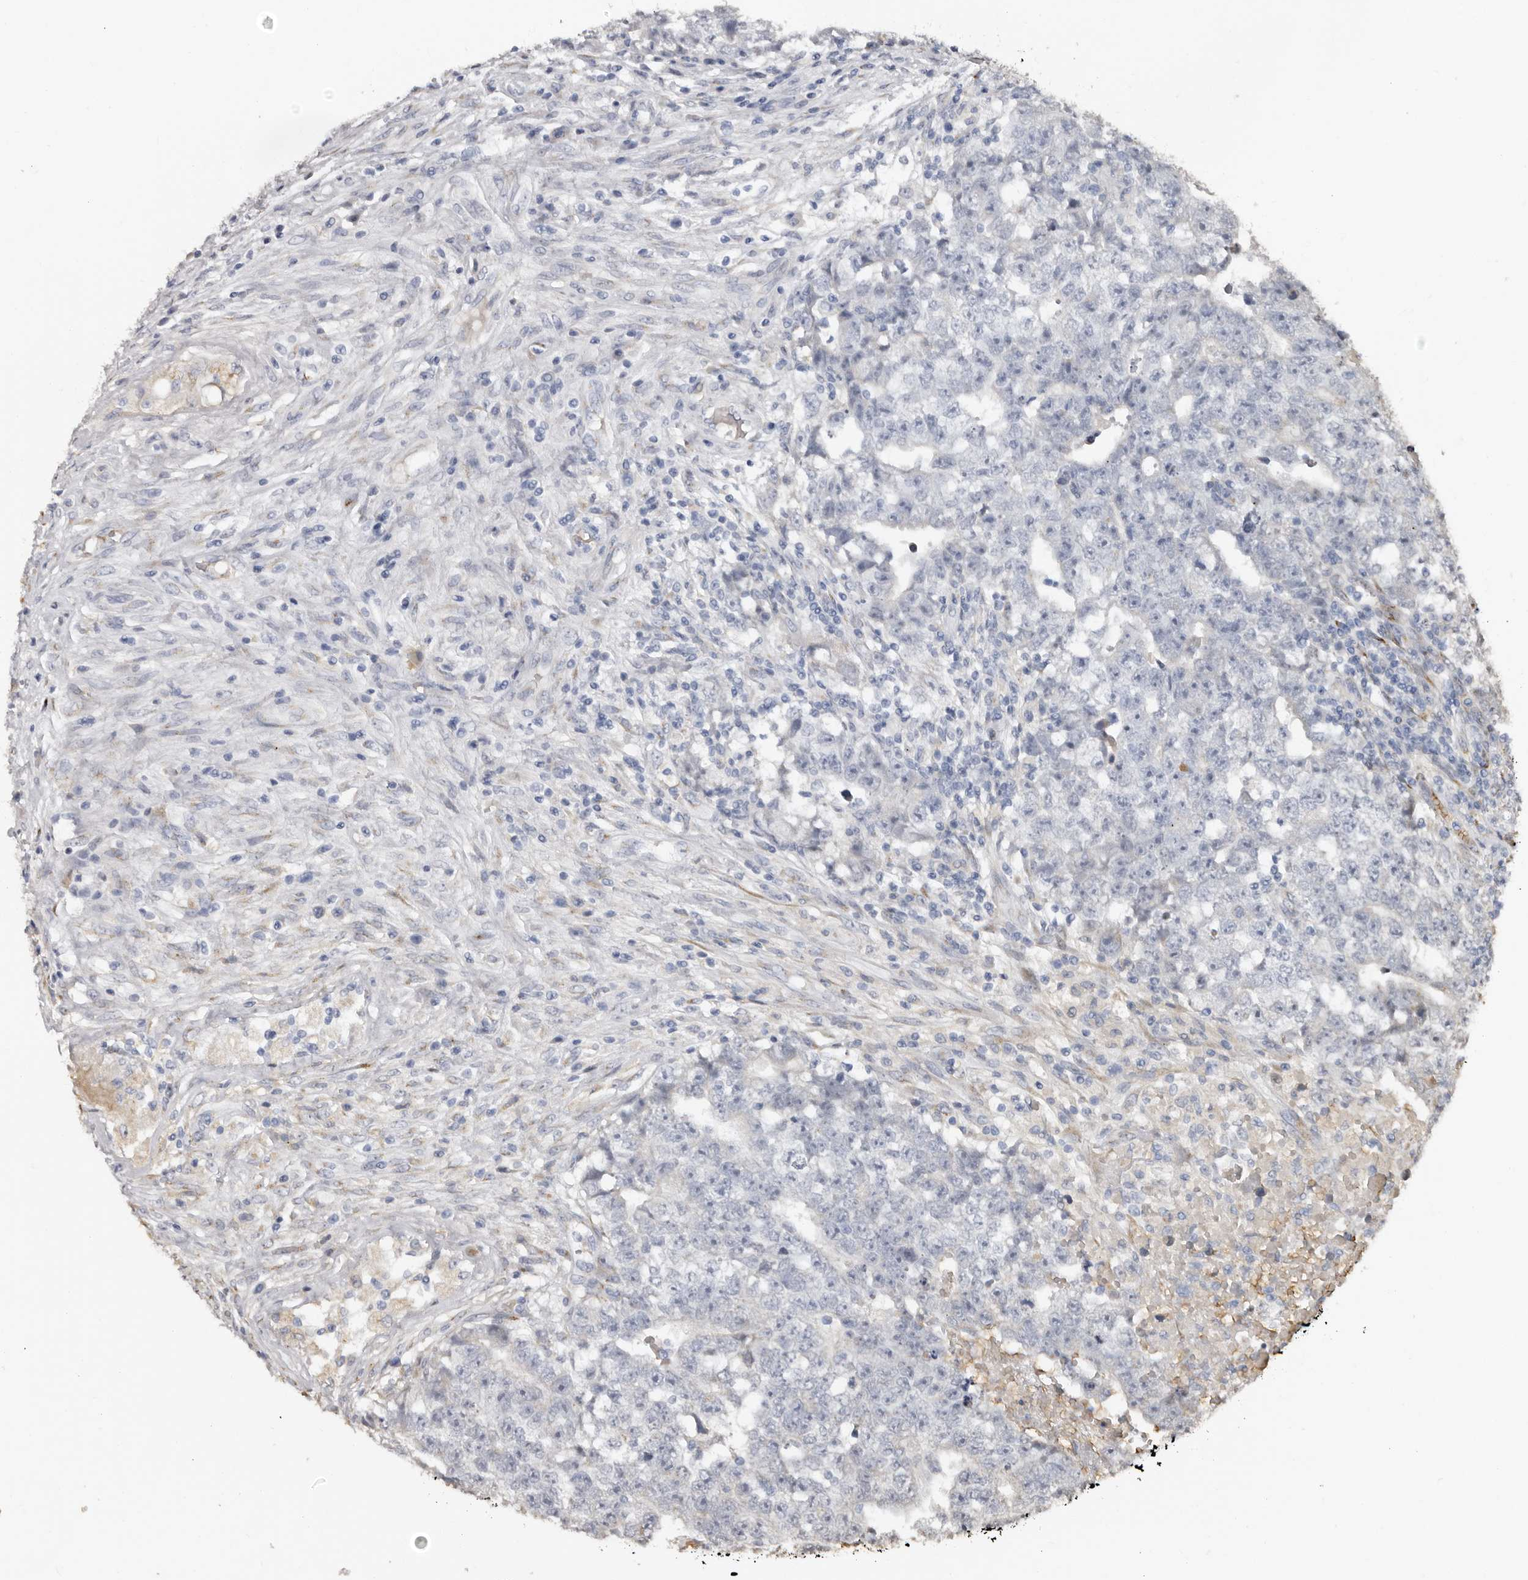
{"staining": {"intensity": "negative", "quantity": "none", "location": "none"}, "tissue": "testis cancer", "cell_type": "Tumor cells", "image_type": "cancer", "snomed": [{"axis": "morphology", "description": "Carcinoma, Embryonal, NOS"}, {"axis": "topography", "description": "Testis"}], "caption": "The image shows no significant staining in tumor cells of embryonal carcinoma (testis).", "gene": "ENTREP1", "patient": {"sex": "male", "age": 25}}